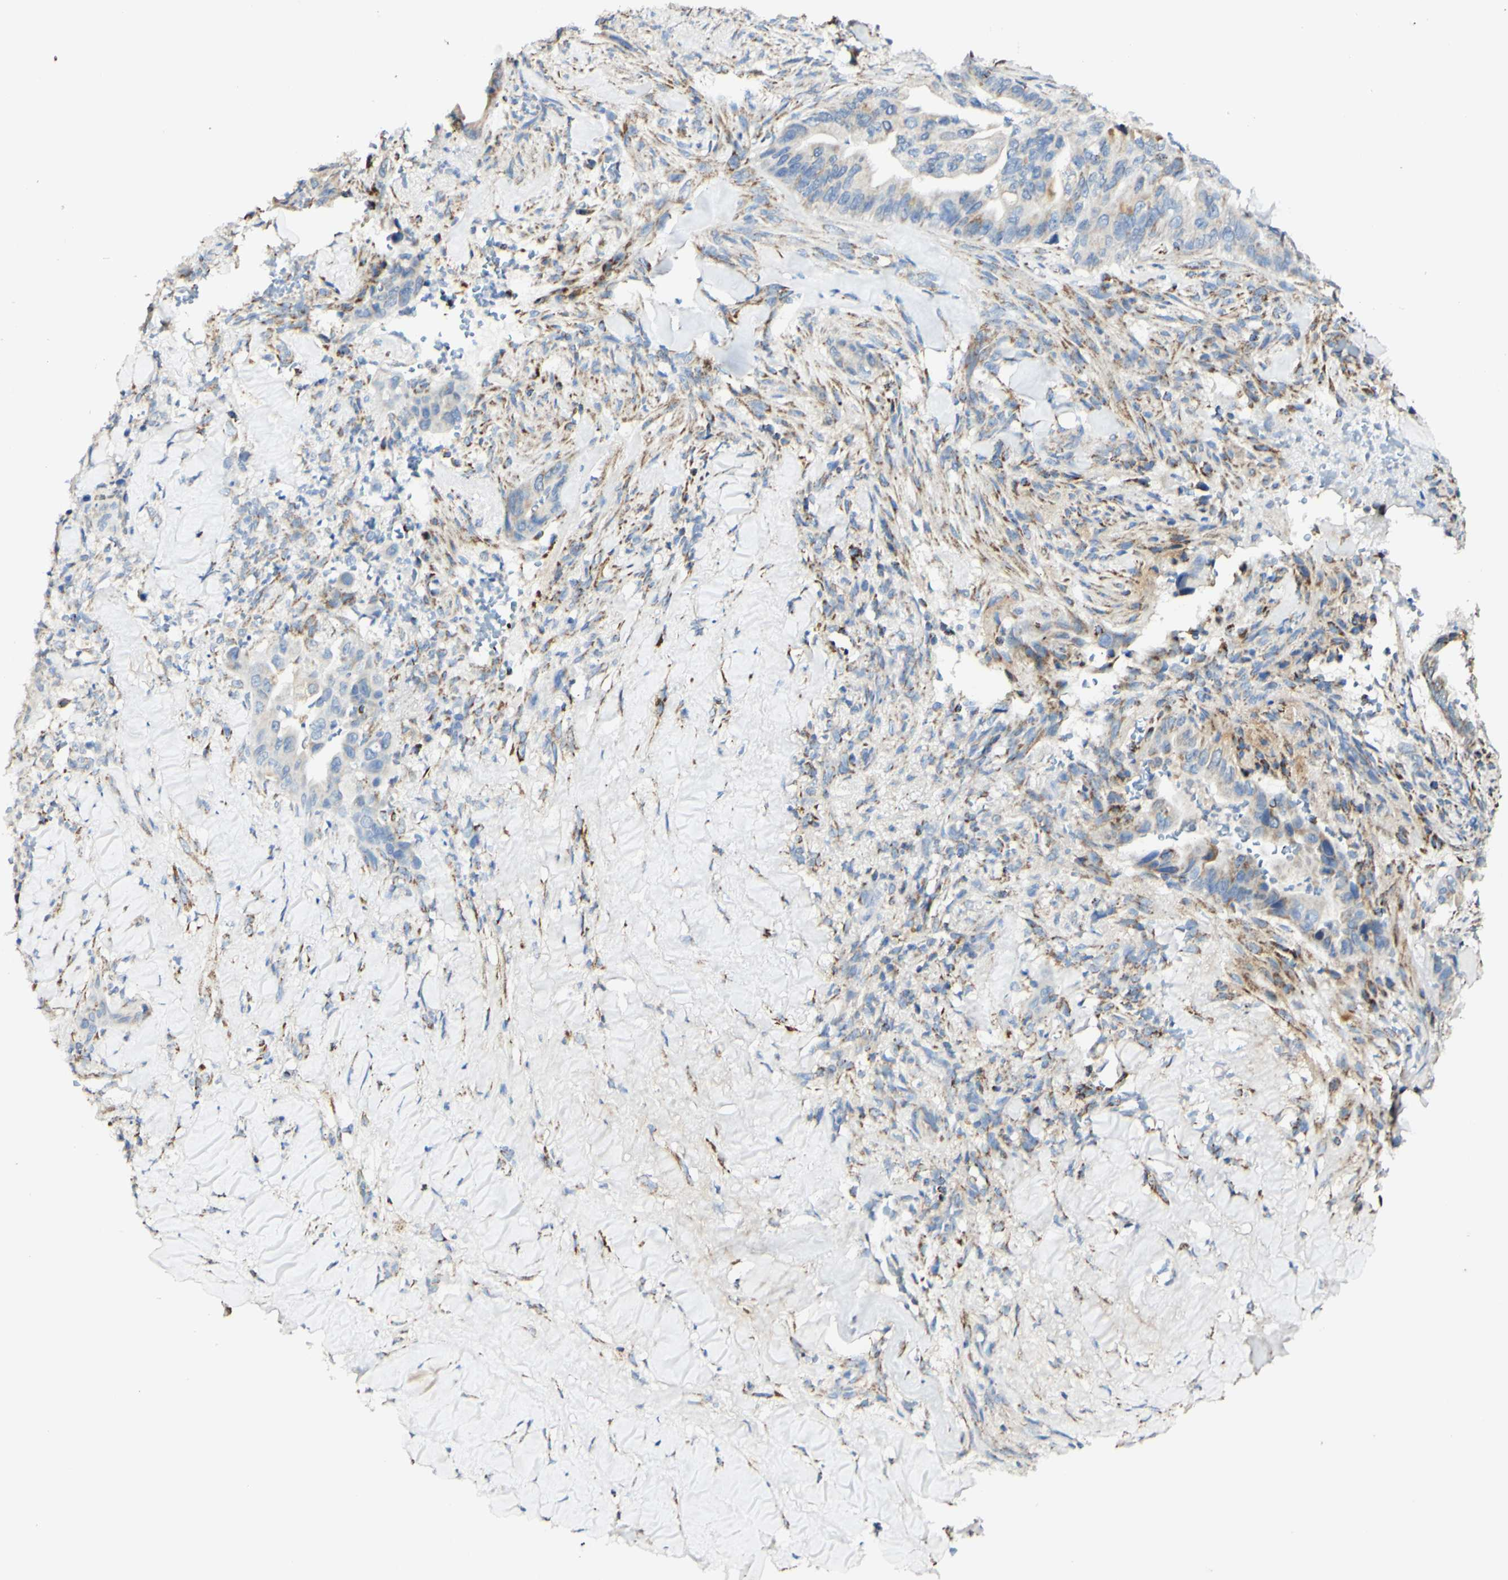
{"staining": {"intensity": "negative", "quantity": "none", "location": "none"}, "tissue": "liver cancer", "cell_type": "Tumor cells", "image_type": "cancer", "snomed": [{"axis": "morphology", "description": "Cholangiocarcinoma"}, {"axis": "topography", "description": "Liver"}], "caption": "Liver cancer was stained to show a protein in brown. There is no significant expression in tumor cells. Brightfield microscopy of IHC stained with DAB (brown) and hematoxylin (blue), captured at high magnification.", "gene": "OXCT1", "patient": {"sex": "female", "age": 67}}